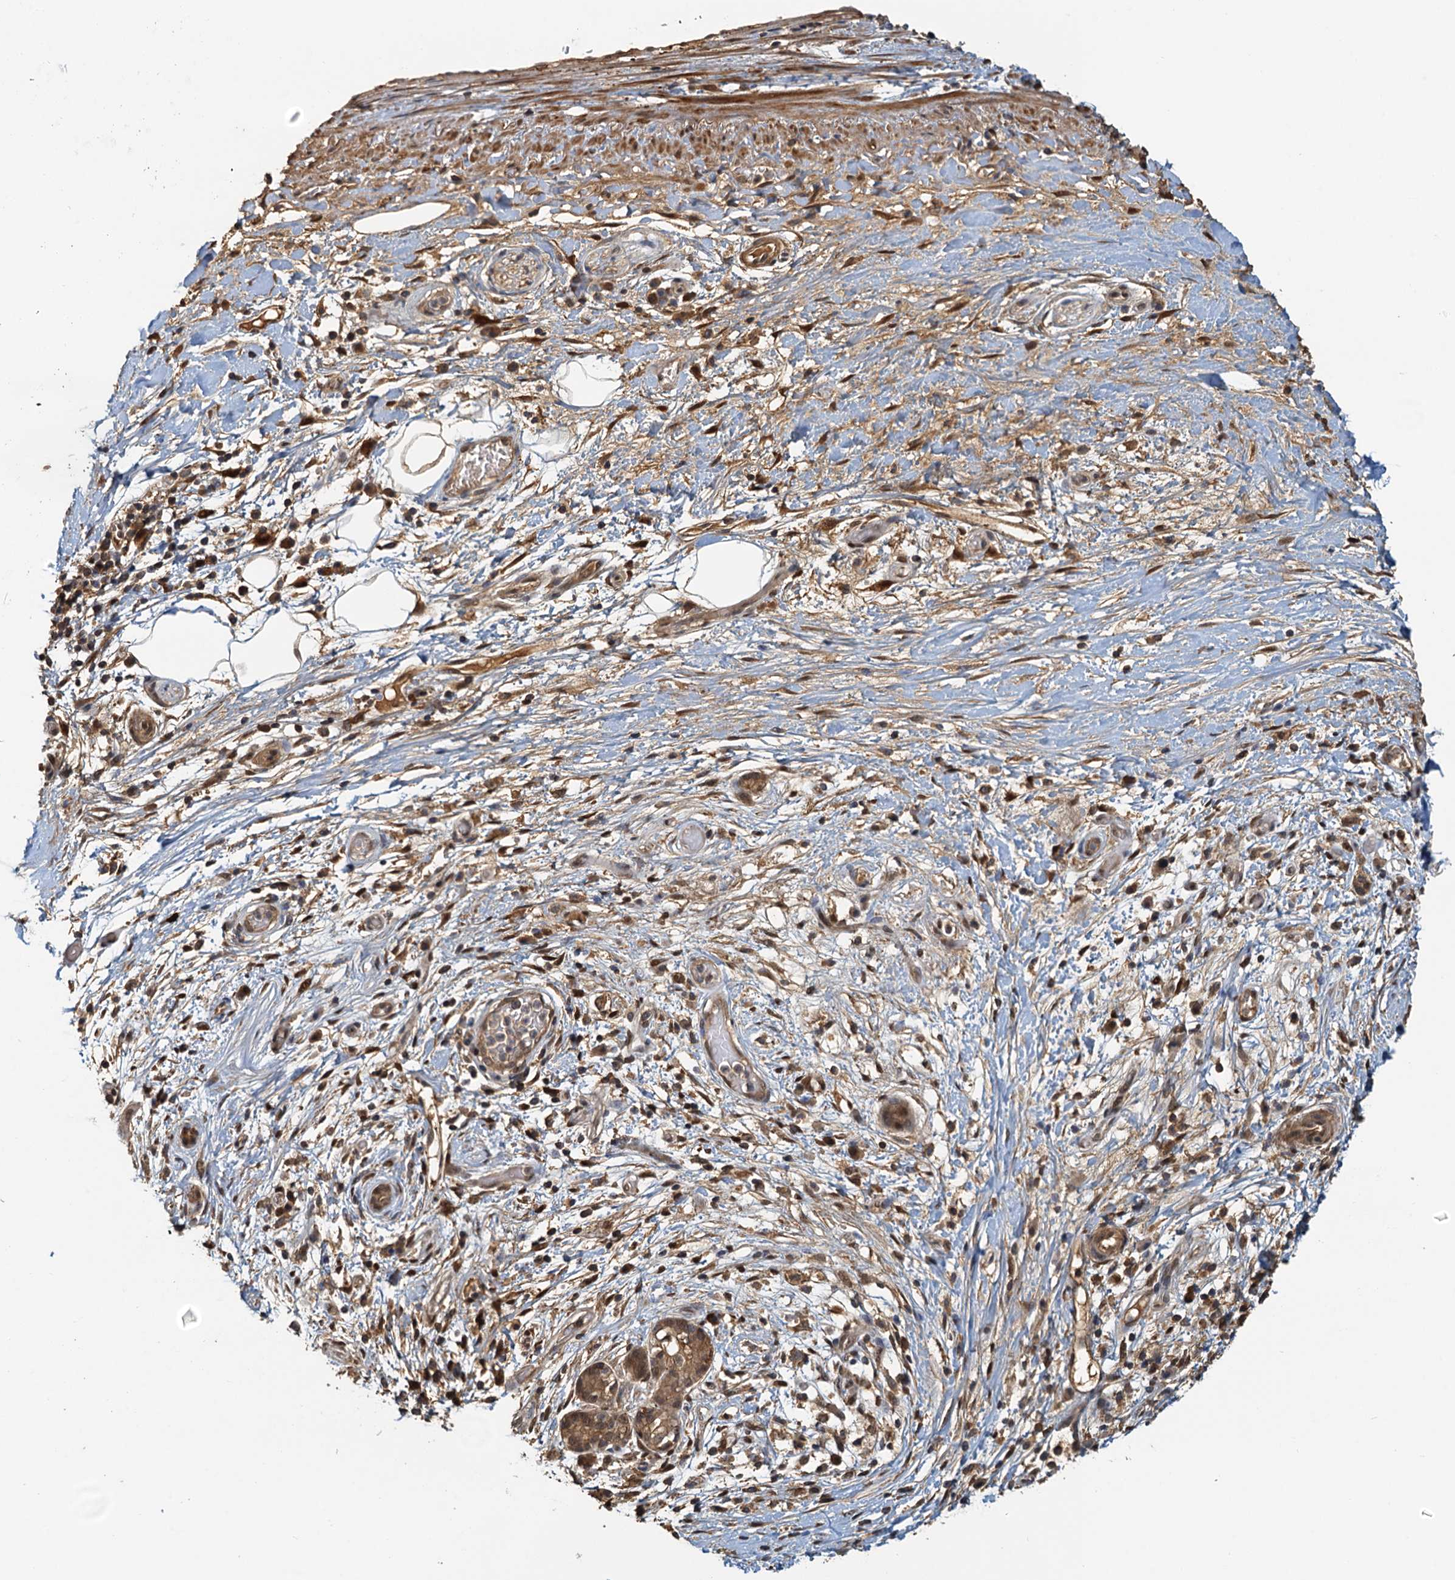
{"staining": {"intensity": "moderate", "quantity": ">75%", "location": "cytoplasmic/membranous"}, "tissue": "pancreatic cancer", "cell_type": "Tumor cells", "image_type": "cancer", "snomed": [{"axis": "morphology", "description": "Adenocarcinoma, NOS"}, {"axis": "topography", "description": "Pancreas"}], "caption": "An IHC photomicrograph of neoplastic tissue is shown. Protein staining in brown labels moderate cytoplasmic/membranous positivity in pancreatic adenocarcinoma within tumor cells. The staining was performed using DAB (3,3'-diaminobenzidine) to visualize the protein expression in brown, while the nuclei were stained in blue with hematoxylin (Magnification: 20x).", "gene": "UBL7", "patient": {"sex": "female", "age": 73}}